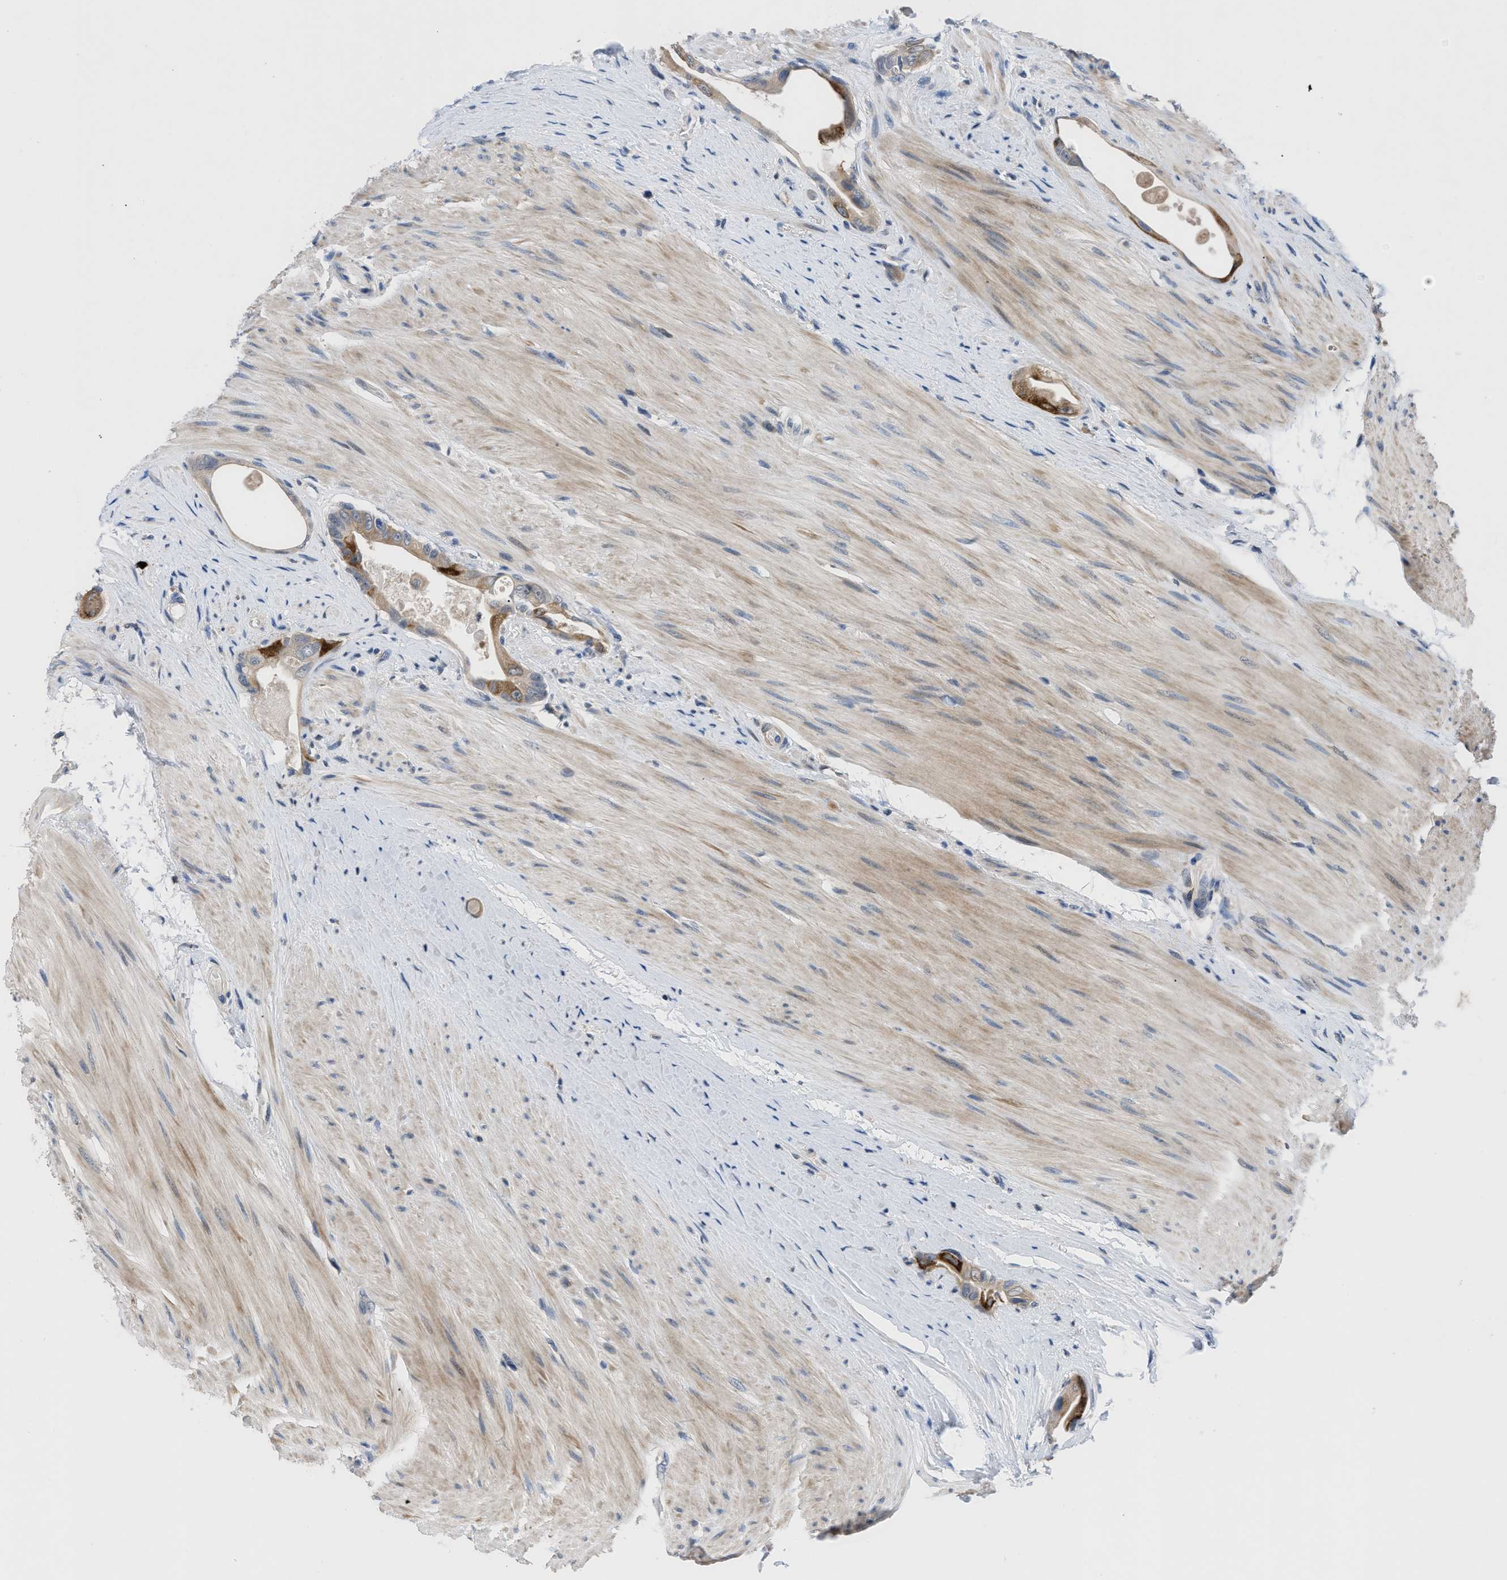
{"staining": {"intensity": "moderate", "quantity": "25%-75%", "location": "cytoplasmic/membranous"}, "tissue": "colorectal cancer", "cell_type": "Tumor cells", "image_type": "cancer", "snomed": [{"axis": "morphology", "description": "Adenocarcinoma, NOS"}, {"axis": "topography", "description": "Rectum"}], "caption": "Immunohistochemistry (IHC) (DAB (3,3'-diaminobenzidine)) staining of colorectal cancer displays moderate cytoplasmic/membranous protein positivity in about 25%-75% of tumor cells.", "gene": "OR9K2", "patient": {"sex": "male", "age": 51}}